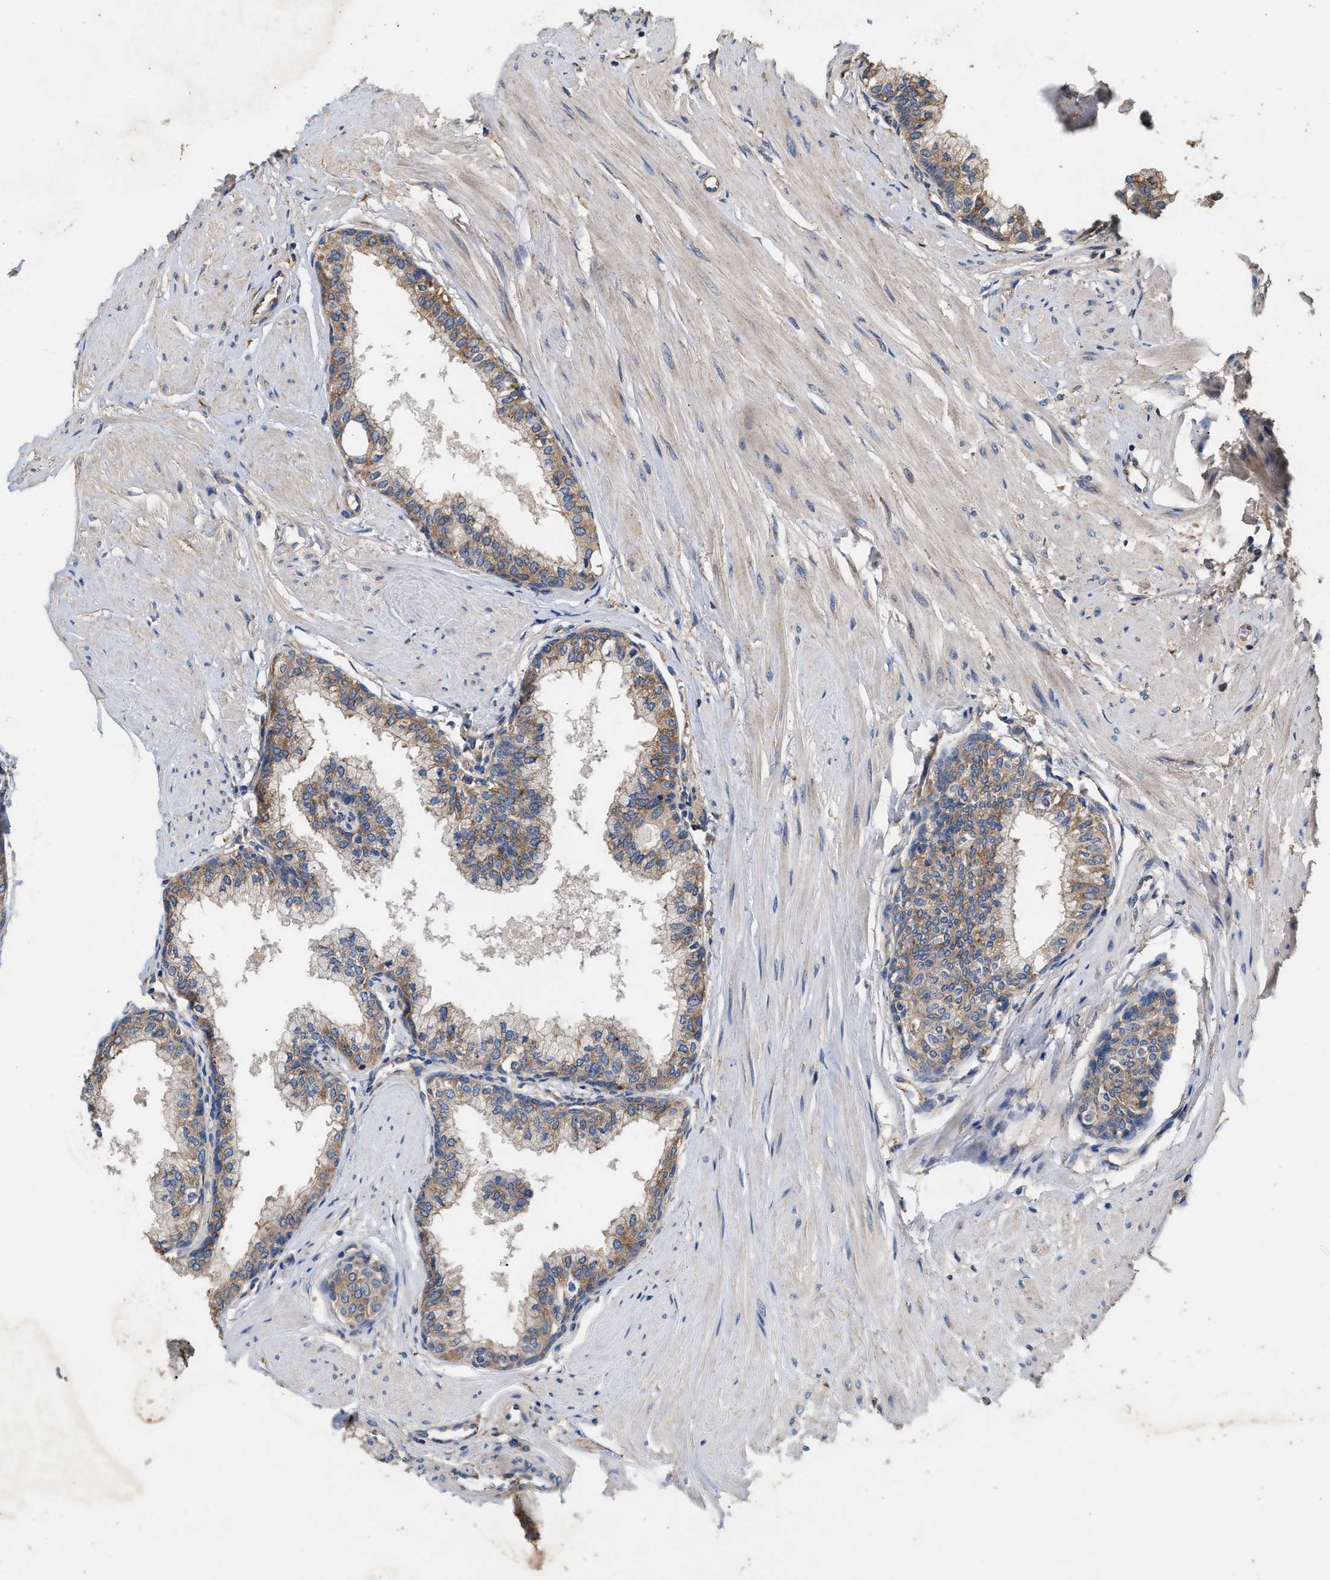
{"staining": {"intensity": "moderate", "quantity": ">75%", "location": "cytoplasmic/membranous"}, "tissue": "seminal vesicle", "cell_type": "Glandular cells", "image_type": "normal", "snomed": [{"axis": "morphology", "description": "Normal tissue, NOS"}, {"axis": "topography", "description": "Prostate"}, {"axis": "topography", "description": "Seminal veicle"}], "caption": "Glandular cells show medium levels of moderate cytoplasmic/membranous expression in approximately >75% of cells in unremarkable seminal vesicle. (DAB = brown stain, brightfield microscopy at high magnification).", "gene": "KLB", "patient": {"sex": "male", "age": 60}}